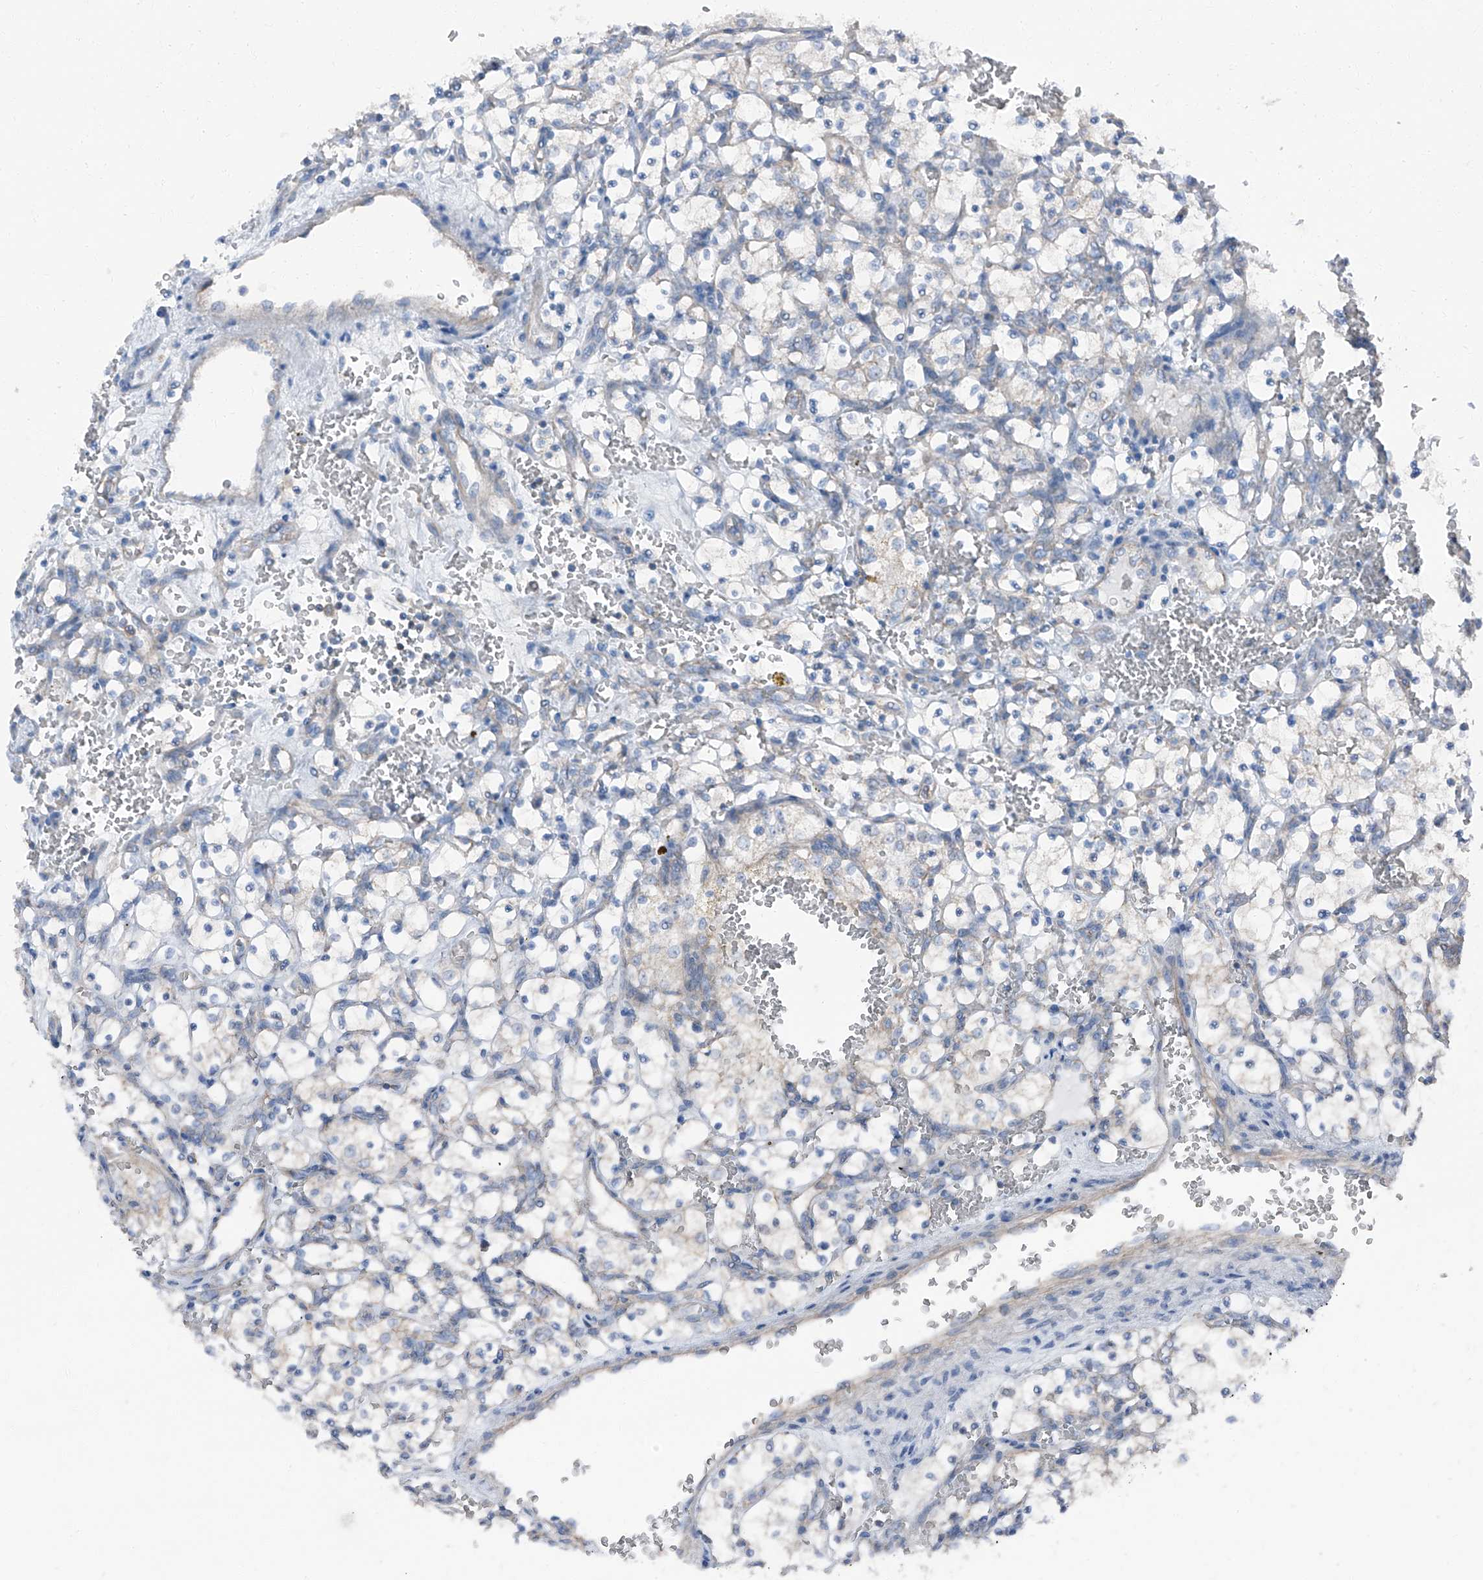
{"staining": {"intensity": "negative", "quantity": "none", "location": "none"}, "tissue": "renal cancer", "cell_type": "Tumor cells", "image_type": "cancer", "snomed": [{"axis": "morphology", "description": "Adenocarcinoma, NOS"}, {"axis": "topography", "description": "Kidney"}], "caption": "This is an IHC image of human renal adenocarcinoma. There is no staining in tumor cells.", "gene": "GPR142", "patient": {"sex": "female", "age": 69}}